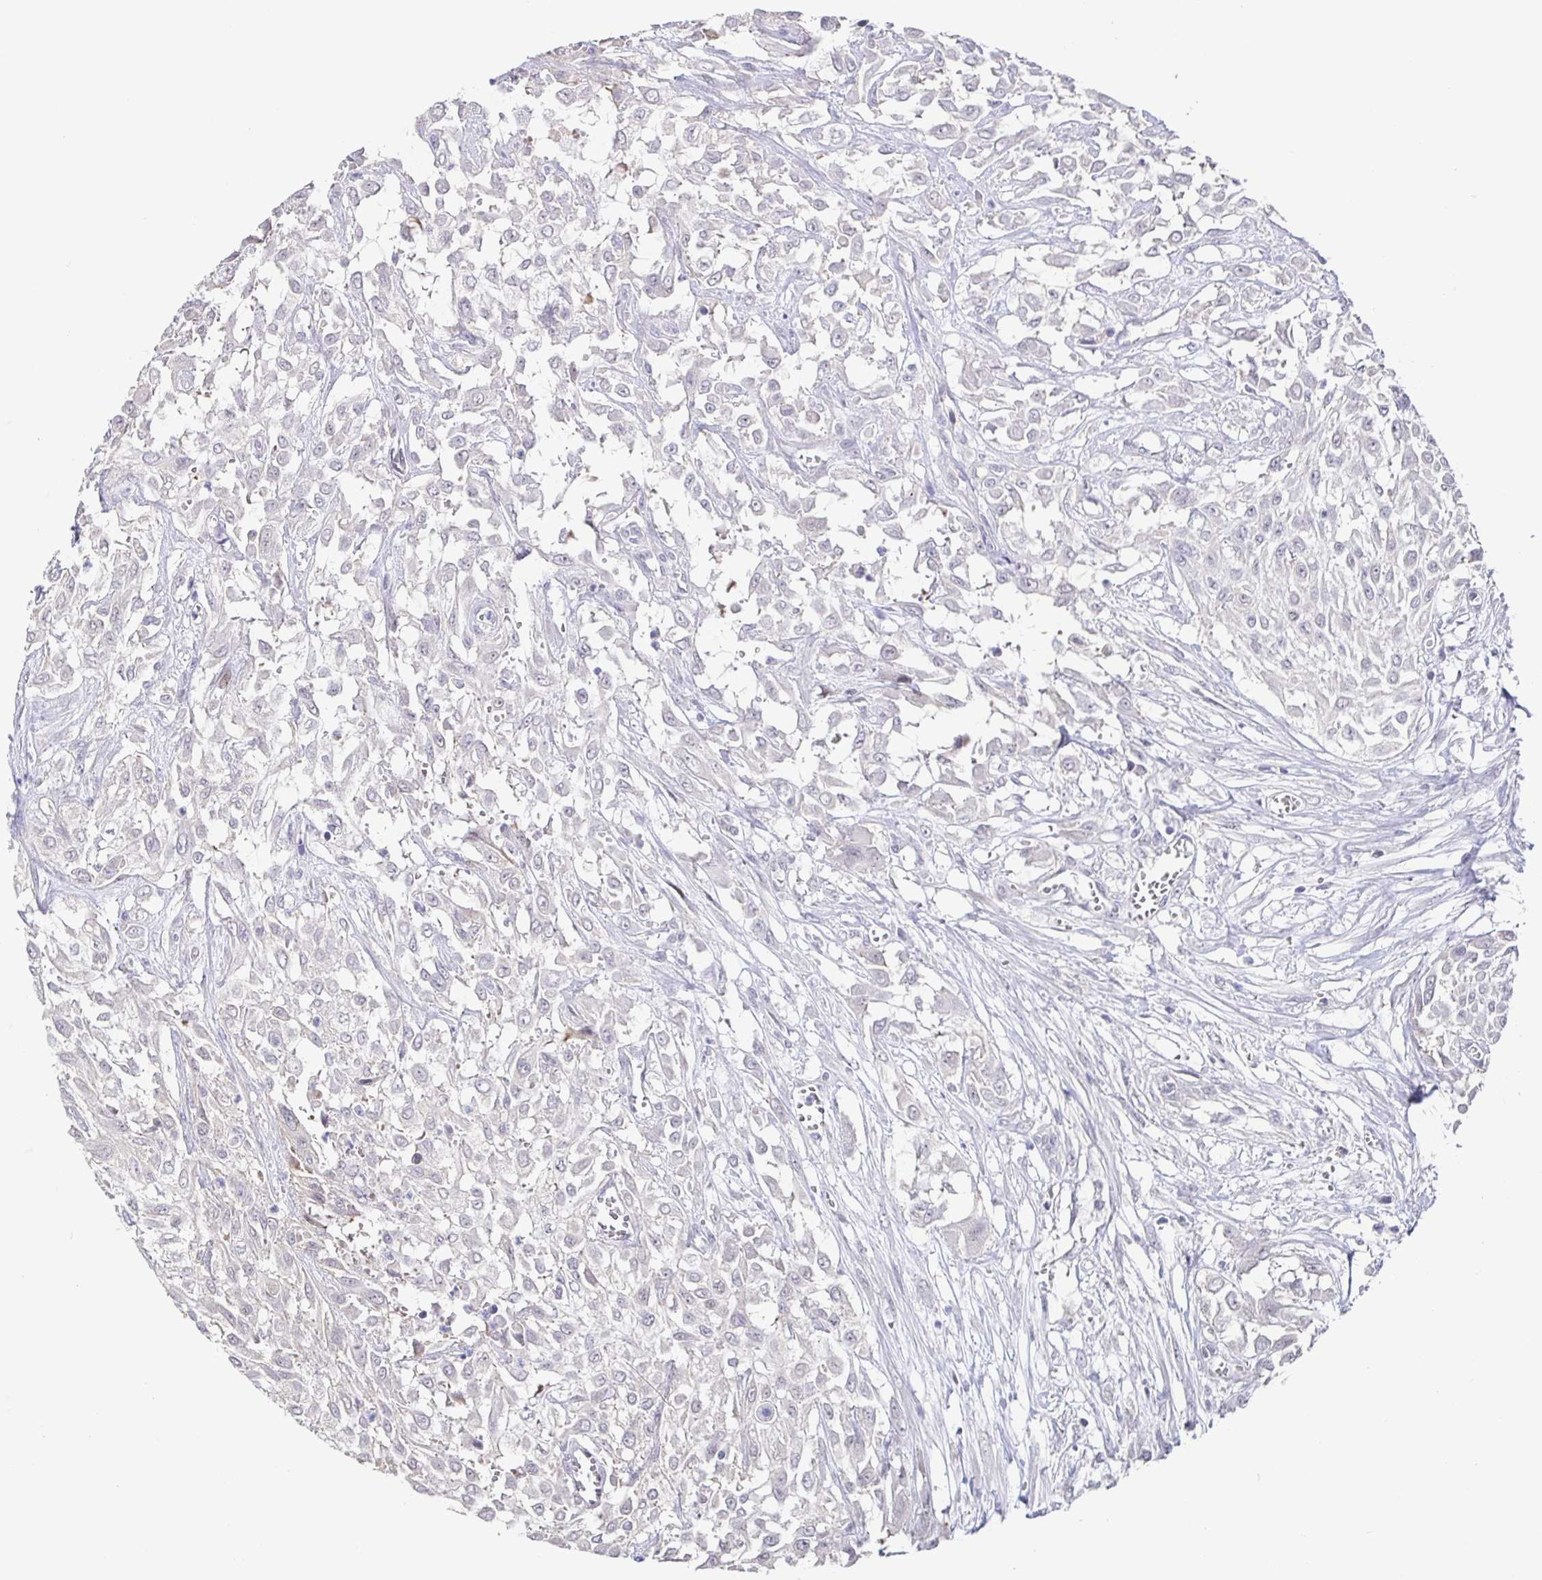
{"staining": {"intensity": "negative", "quantity": "none", "location": "none"}, "tissue": "urothelial cancer", "cell_type": "Tumor cells", "image_type": "cancer", "snomed": [{"axis": "morphology", "description": "Urothelial carcinoma, High grade"}, {"axis": "topography", "description": "Urinary bladder"}], "caption": "Immunohistochemistry of urothelial cancer demonstrates no positivity in tumor cells.", "gene": "CIT", "patient": {"sex": "male", "age": 57}}